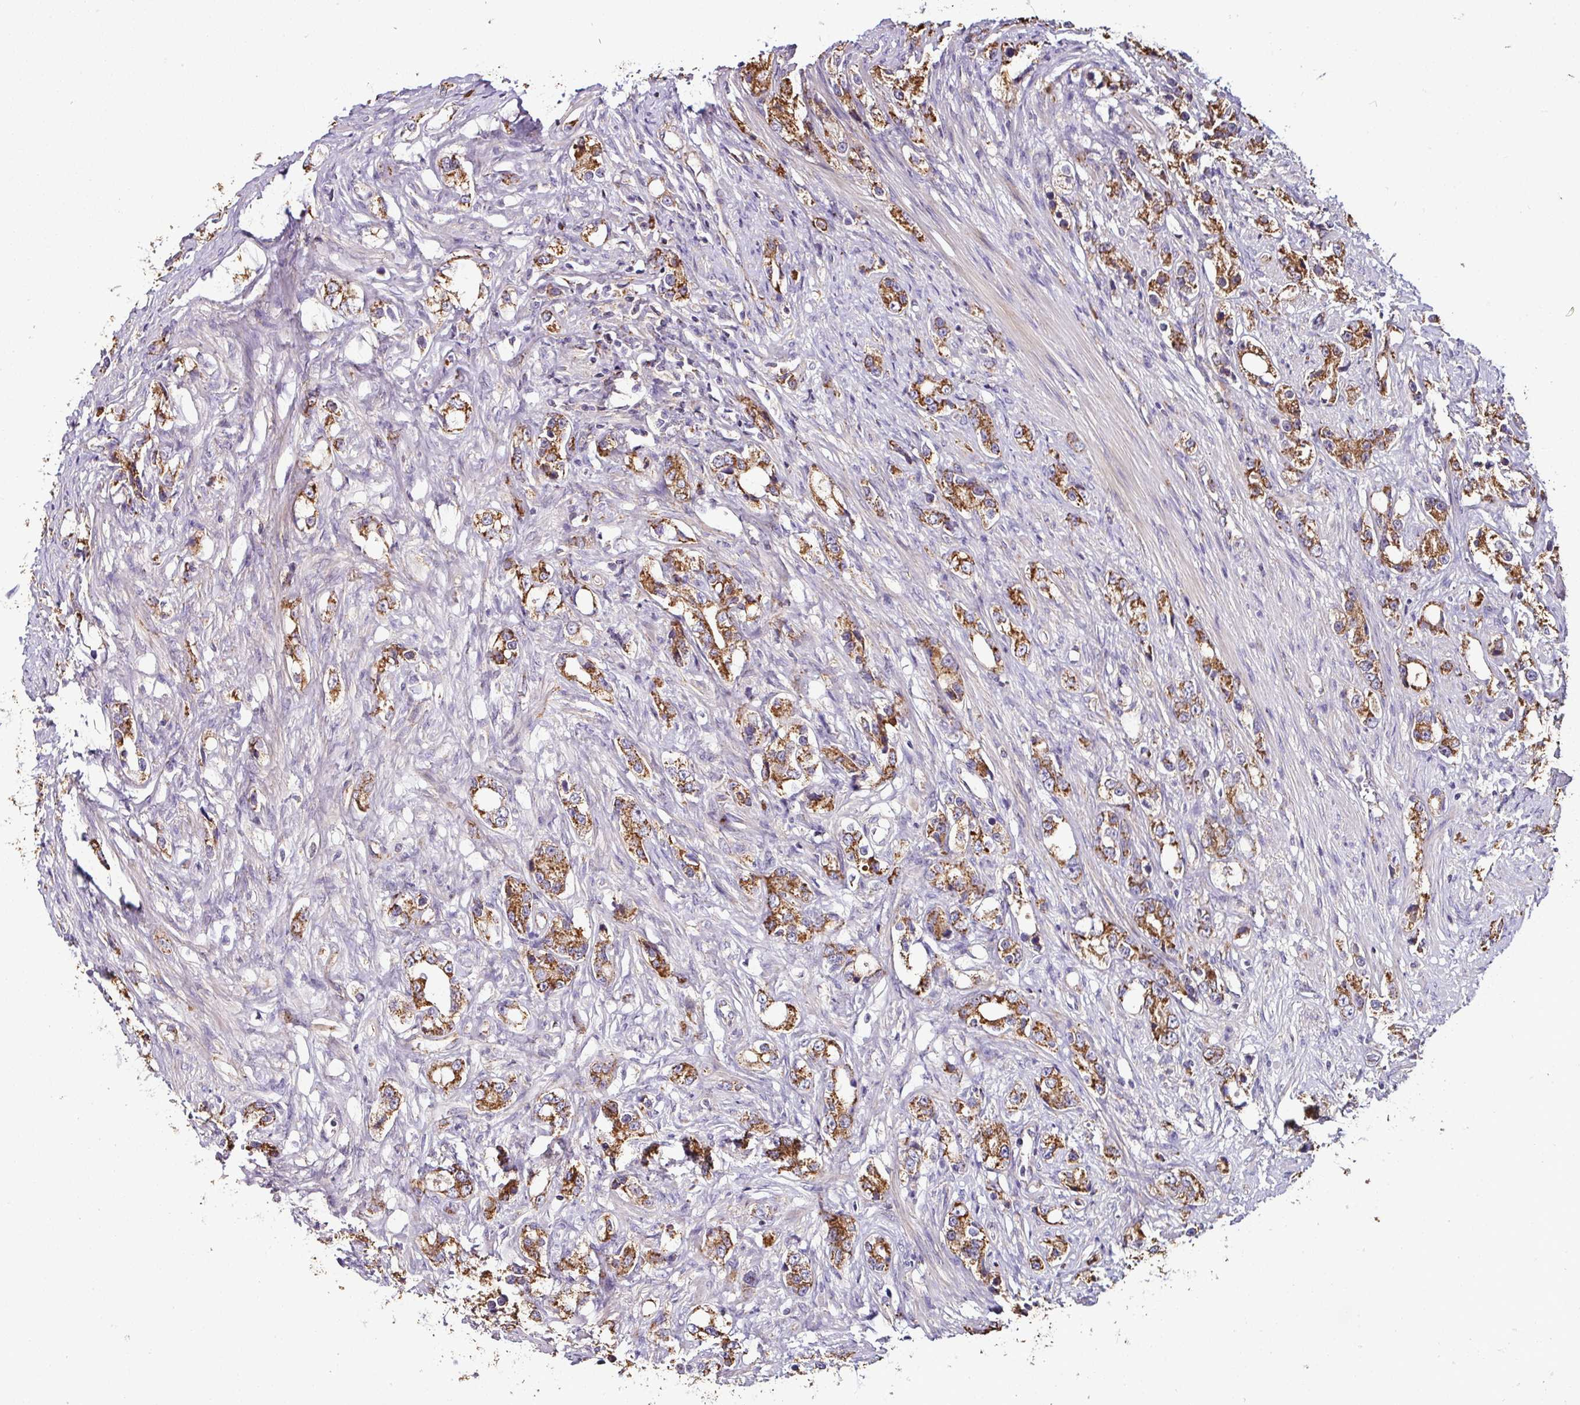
{"staining": {"intensity": "strong", "quantity": ">75%", "location": "cytoplasmic/membranous"}, "tissue": "prostate cancer", "cell_type": "Tumor cells", "image_type": "cancer", "snomed": [{"axis": "morphology", "description": "Adenocarcinoma, High grade"}, {"axis": "topography", "description": "Prostate"}], "caption": "An image of prostate cancer (adenocarcinoma (high-grade)) stained for a protein demonstrates strong cytoplasmic/membranous brown staining in tumor cells. (DAB (3,3'-diaminobenzidine) IHC, brown staining for protein, blue staining for nuclei).", "gene": "CPD", "patient": {"sex": "male", "age": 63}}